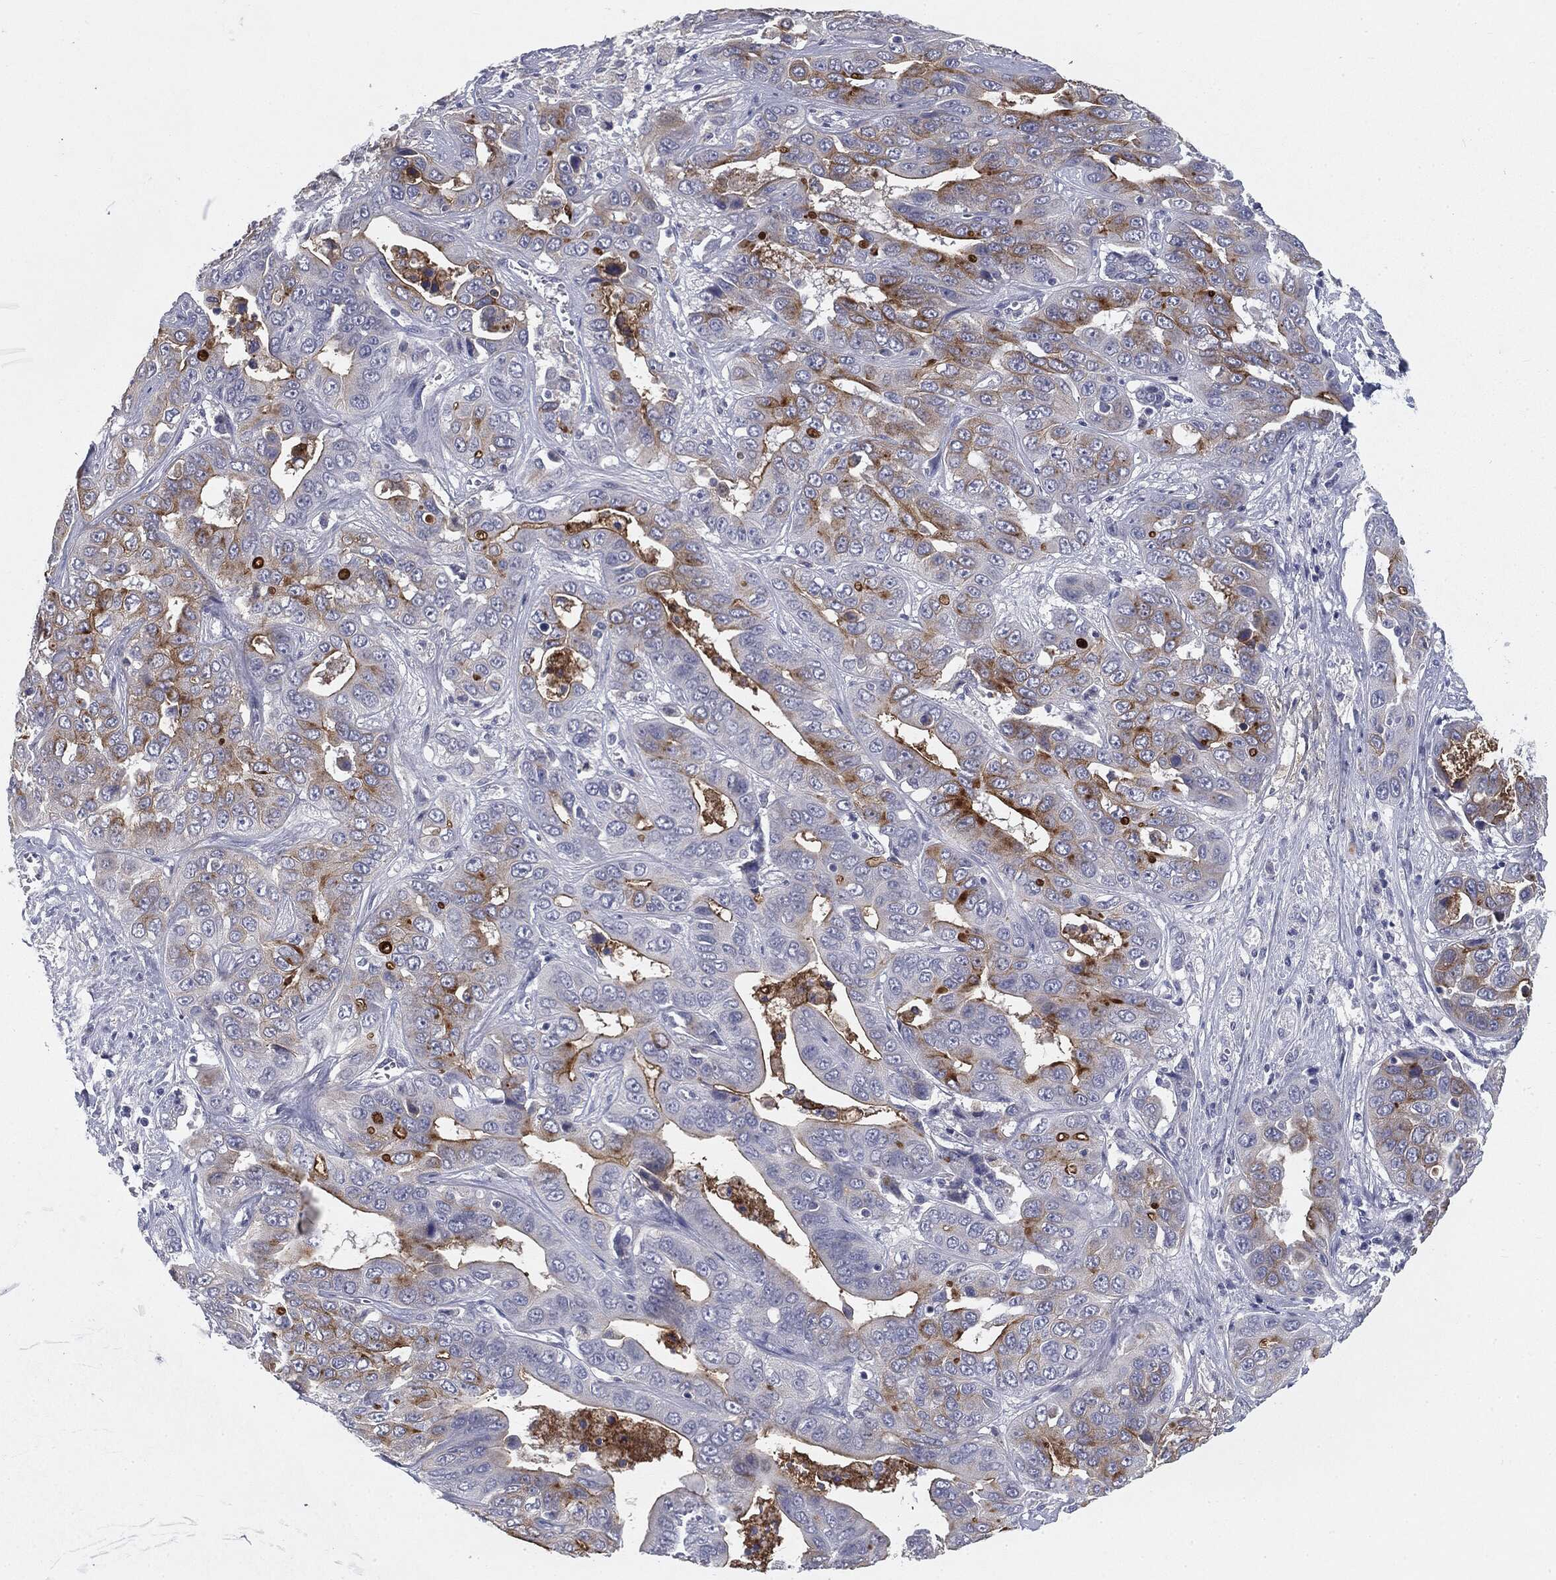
{"staining": {"intensity": "strong", "quantity": "<25%", "location": "cytoplasmic/membranous"}, "tissue": "liver cancer", "cell_type": "Tumor cells", "image_type": "cancer", "snomed": [{"axis": "morphology", "description": "Cholangiocarcinoma"}, {"axis": "topography", "description": "Liver"}], "caption": "This histopathology image shows immunohistochemistry (IHC) staining of human liver cancer (cholangiocarcinoma), with medium strong cytoplasmic/membranous expression in approximately <25% of tumor cells.", "gene": "MUC1", "patient": {"sex": "female", "age": 52}}